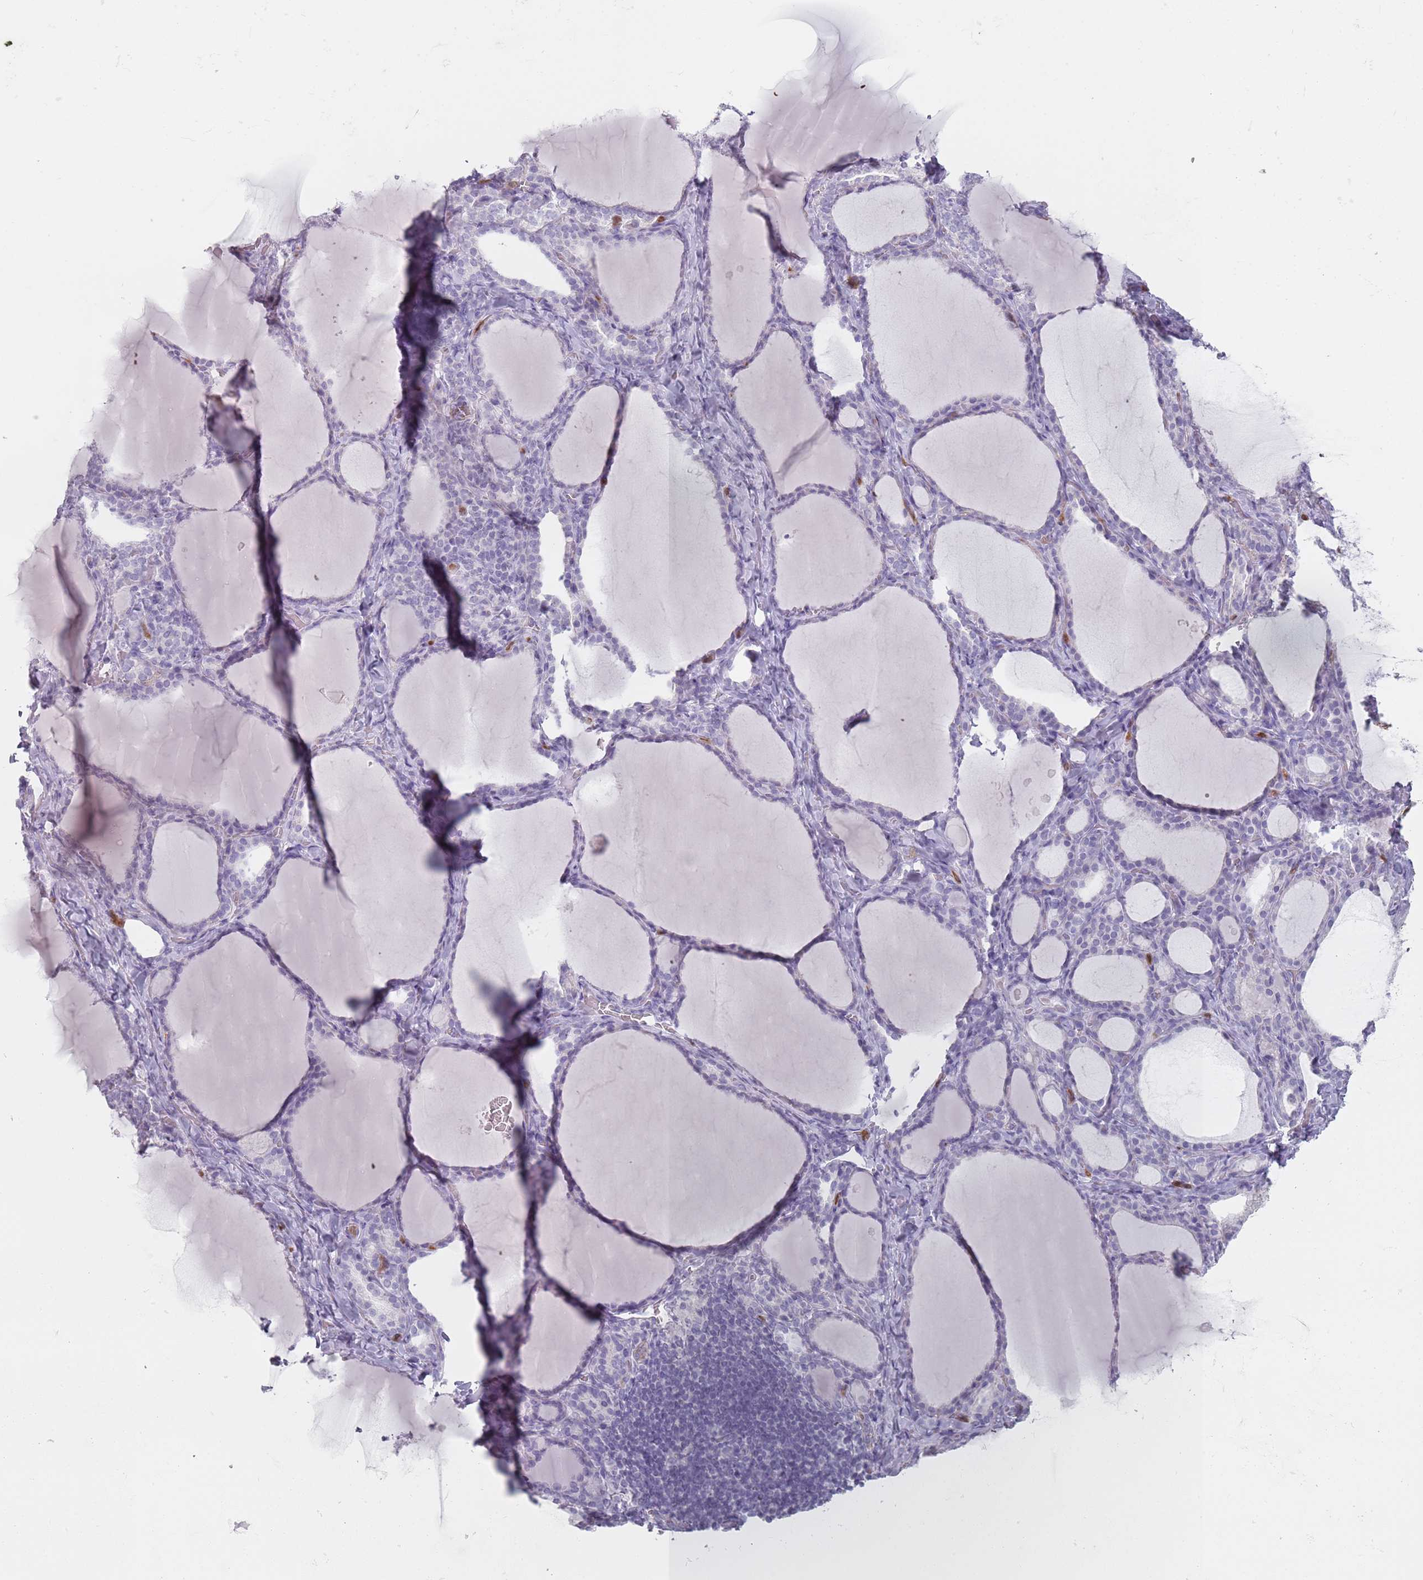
{"staining": {"intensity": "negative", "quantity": "none", "location": "none"}, "tissue": "thyroid gland", "cell_type": "Glandular cells", "image_type": "normal", "snomed": [{"axis": "morphology", "description": "Normal tissue, NOS"}, {"axis": "topography", "description": "Thyroid gland"}], "caption": "The IHC micrograph has no significant expression in glandular cells of thyroid gland. (Brightfield microscopy of DAB immunohistochemistry (IHC) at high magnification).", "gene": "ZNF584", "patient": {"sex": "female", "age": 39}}